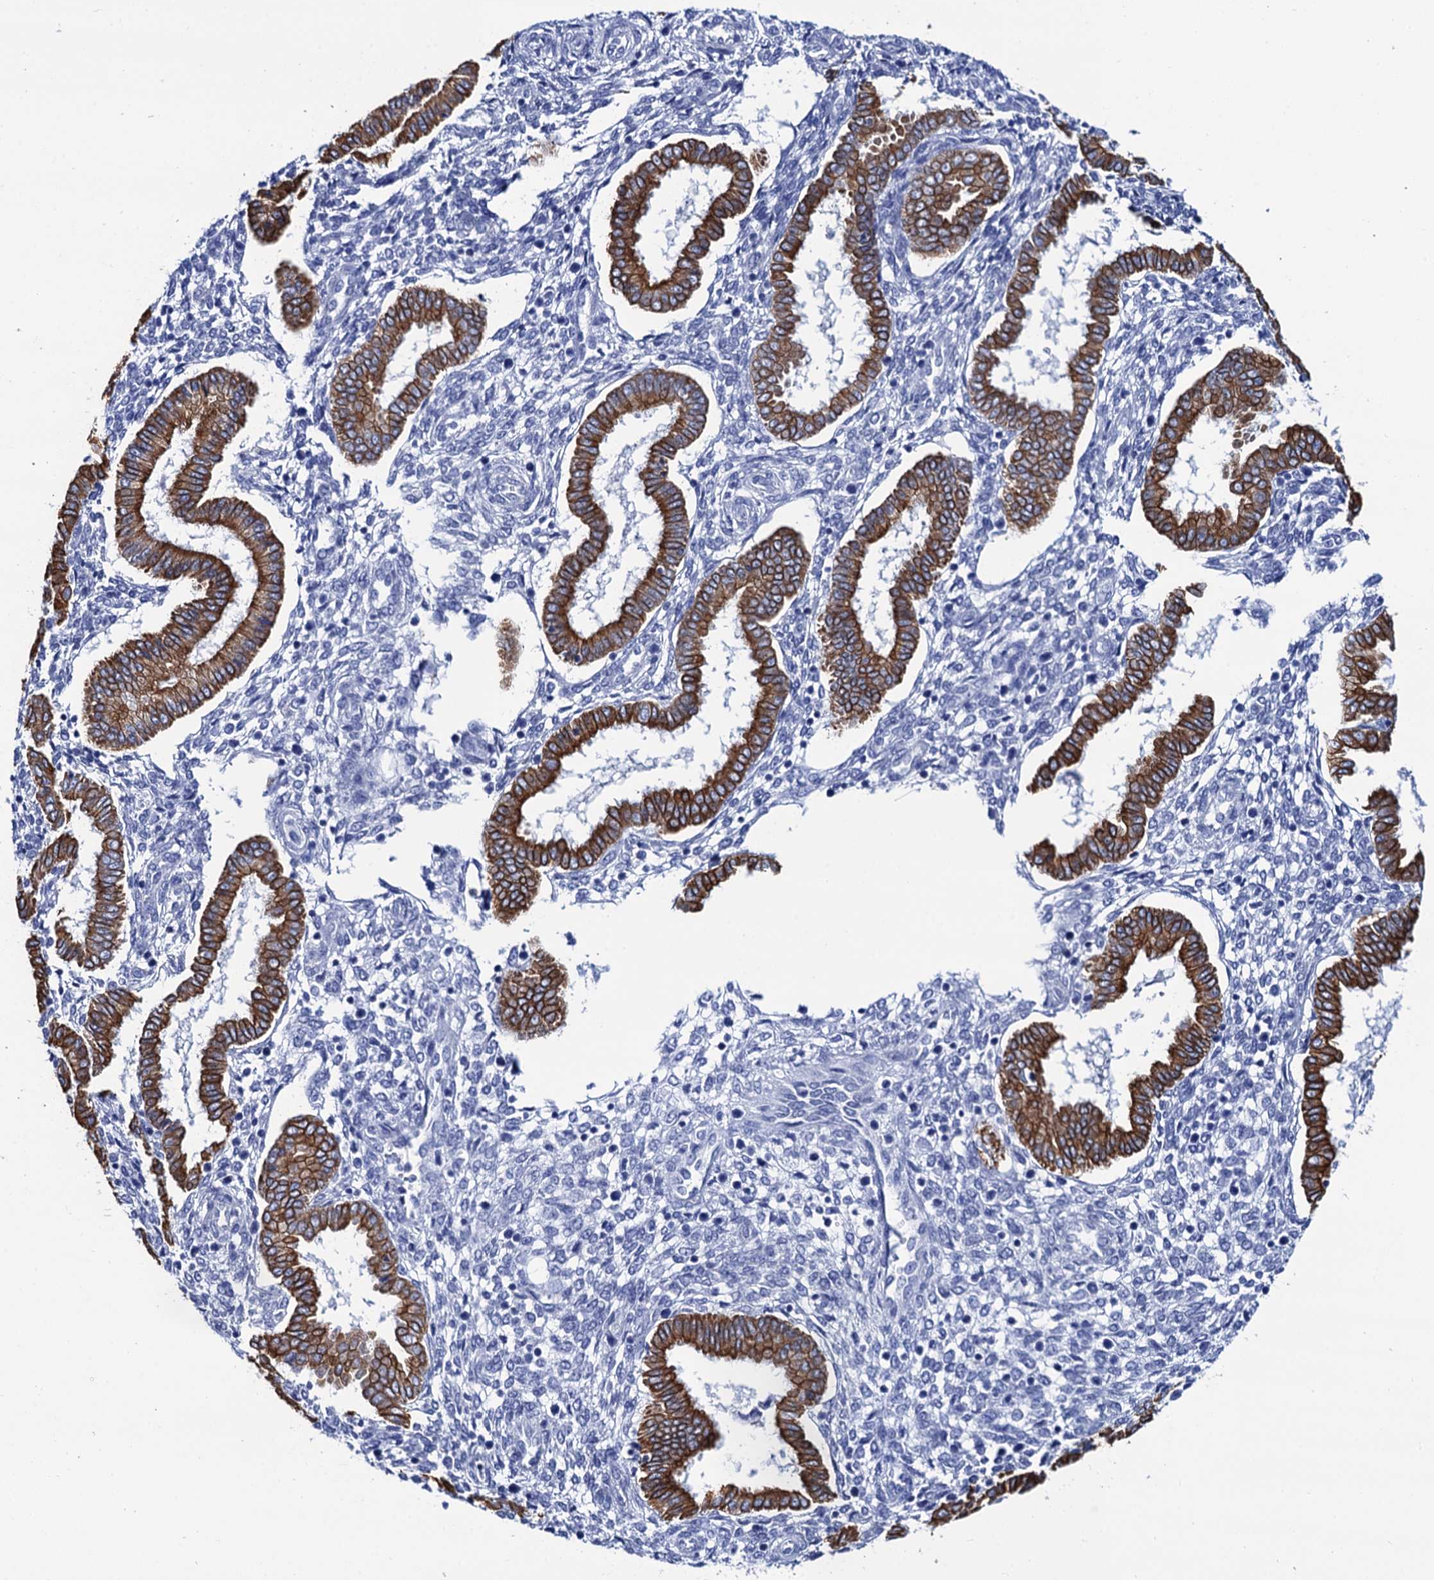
{"staining": {"intensity": "negative", "quantity": "none", "location": "none"}, "tissue": "endometrium", "cell_type": "Cells in endometrial stroma", "image_type": "normal", "snomed": [{"axis": "morphology", "description": "Normal tissue, NOS"}, {"axis": "topography", "description": "Endometrium"}], "caption": "The photomicrograph demonstrates no significant positivity in cells in endometrial stroma of endometrium. Brightfield microscopy of IHC stained with DAB (3,3'-diaminobenzidine) (brown) and hematoxylin (blue), captured at high magnification.", "gene": "RAB3IP", "patient": {"sex": "female", "age": 24}}